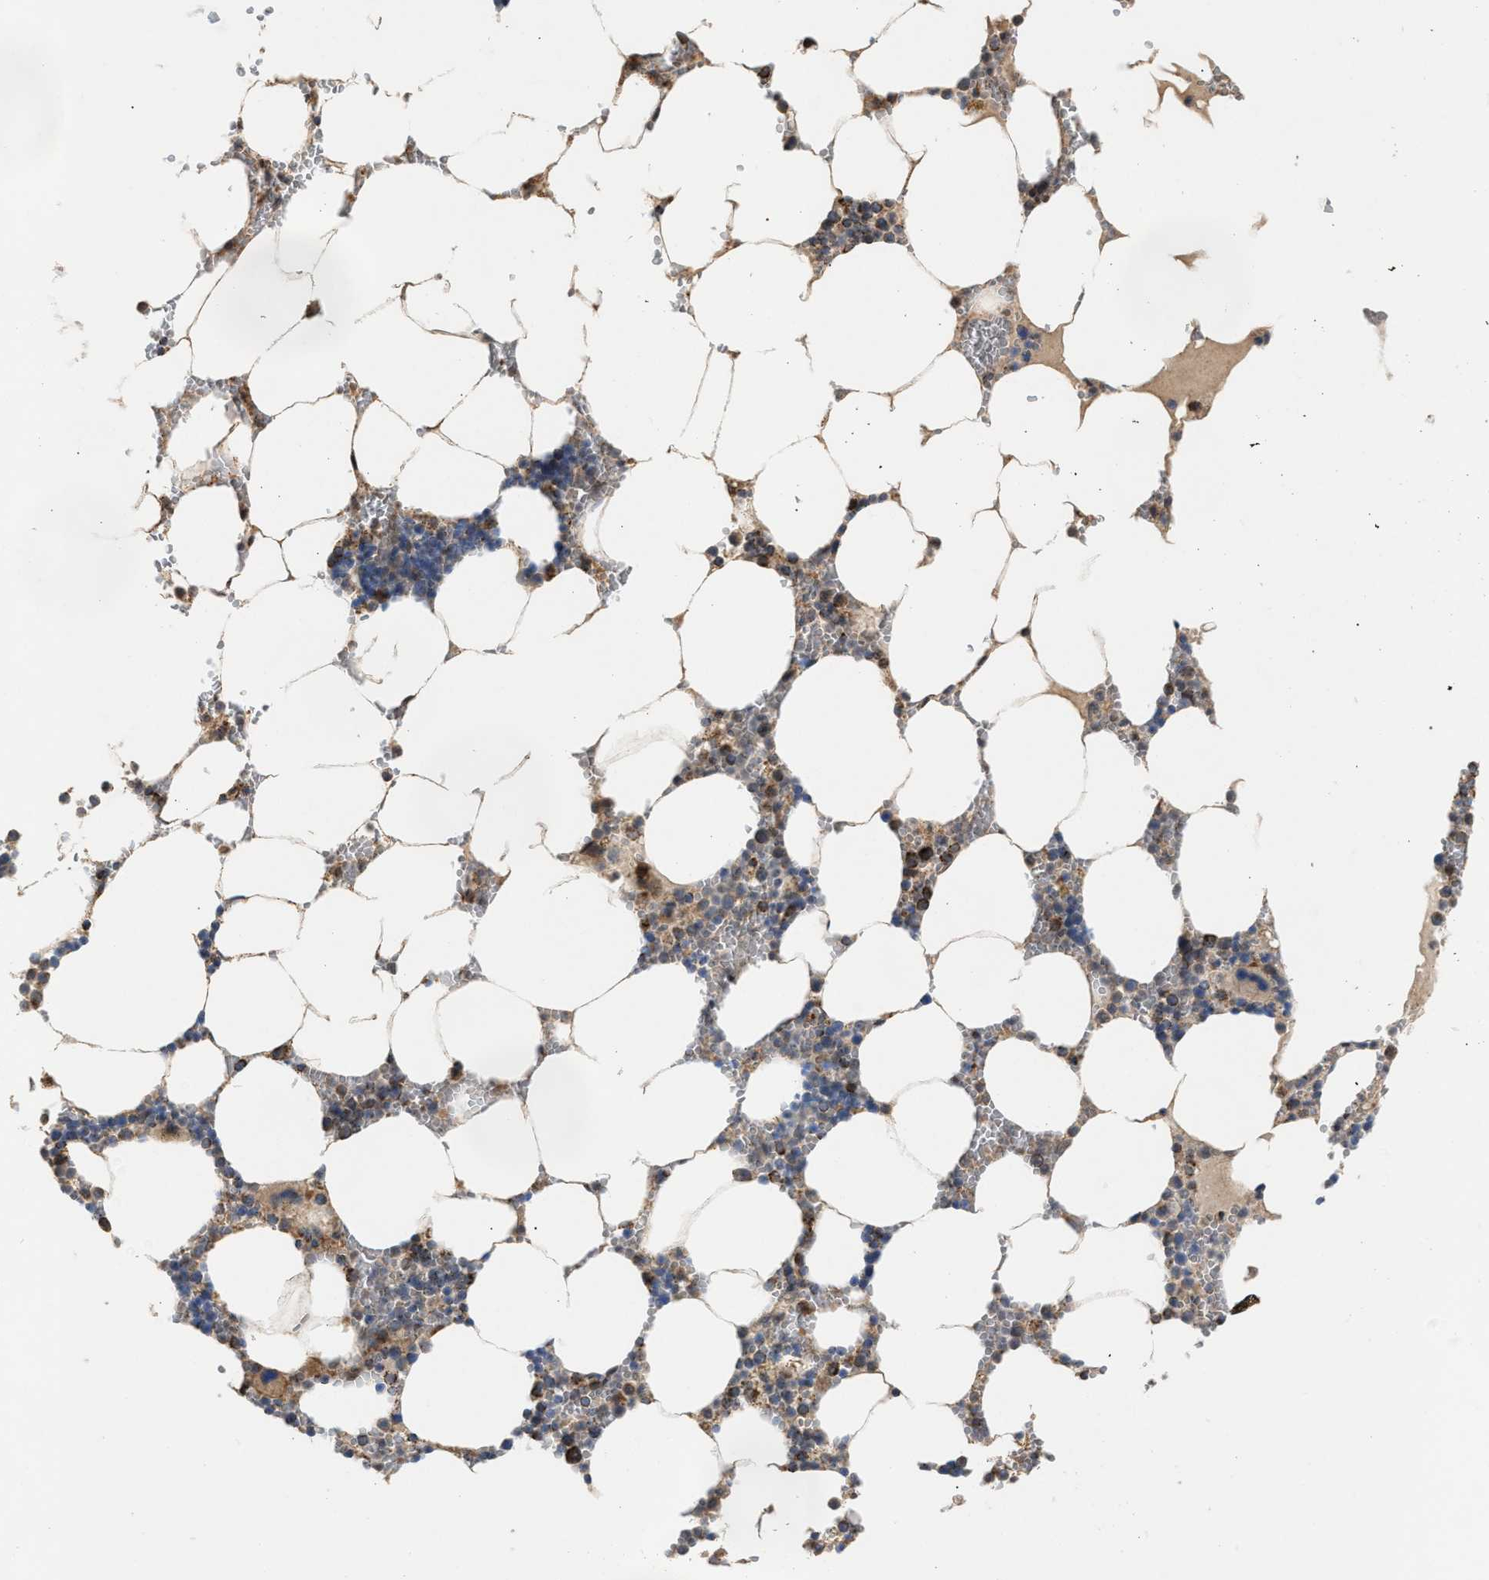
{"staining": {"intensity": "moderate", "quantity": "<25%", "location": "cytoplasmic/membranous"}, "tissue": "bone marrow", "cell_type": "Hematopoietic cells", "image_type": "normal", "snomed": [{"axis": "morphology", "description": "Normal tissue, NOS"}, {"axis": "topography", "description": "Bone marrow"}], "caption": "Approximately <25% of hematopoietic cells in normal bone marrow show moderate cytoplasmic/membranous protein expression as visualized by brown immunohistochemical staining.", "gene": "TACO1", "patient": {"sex": "male", "age": 70}}